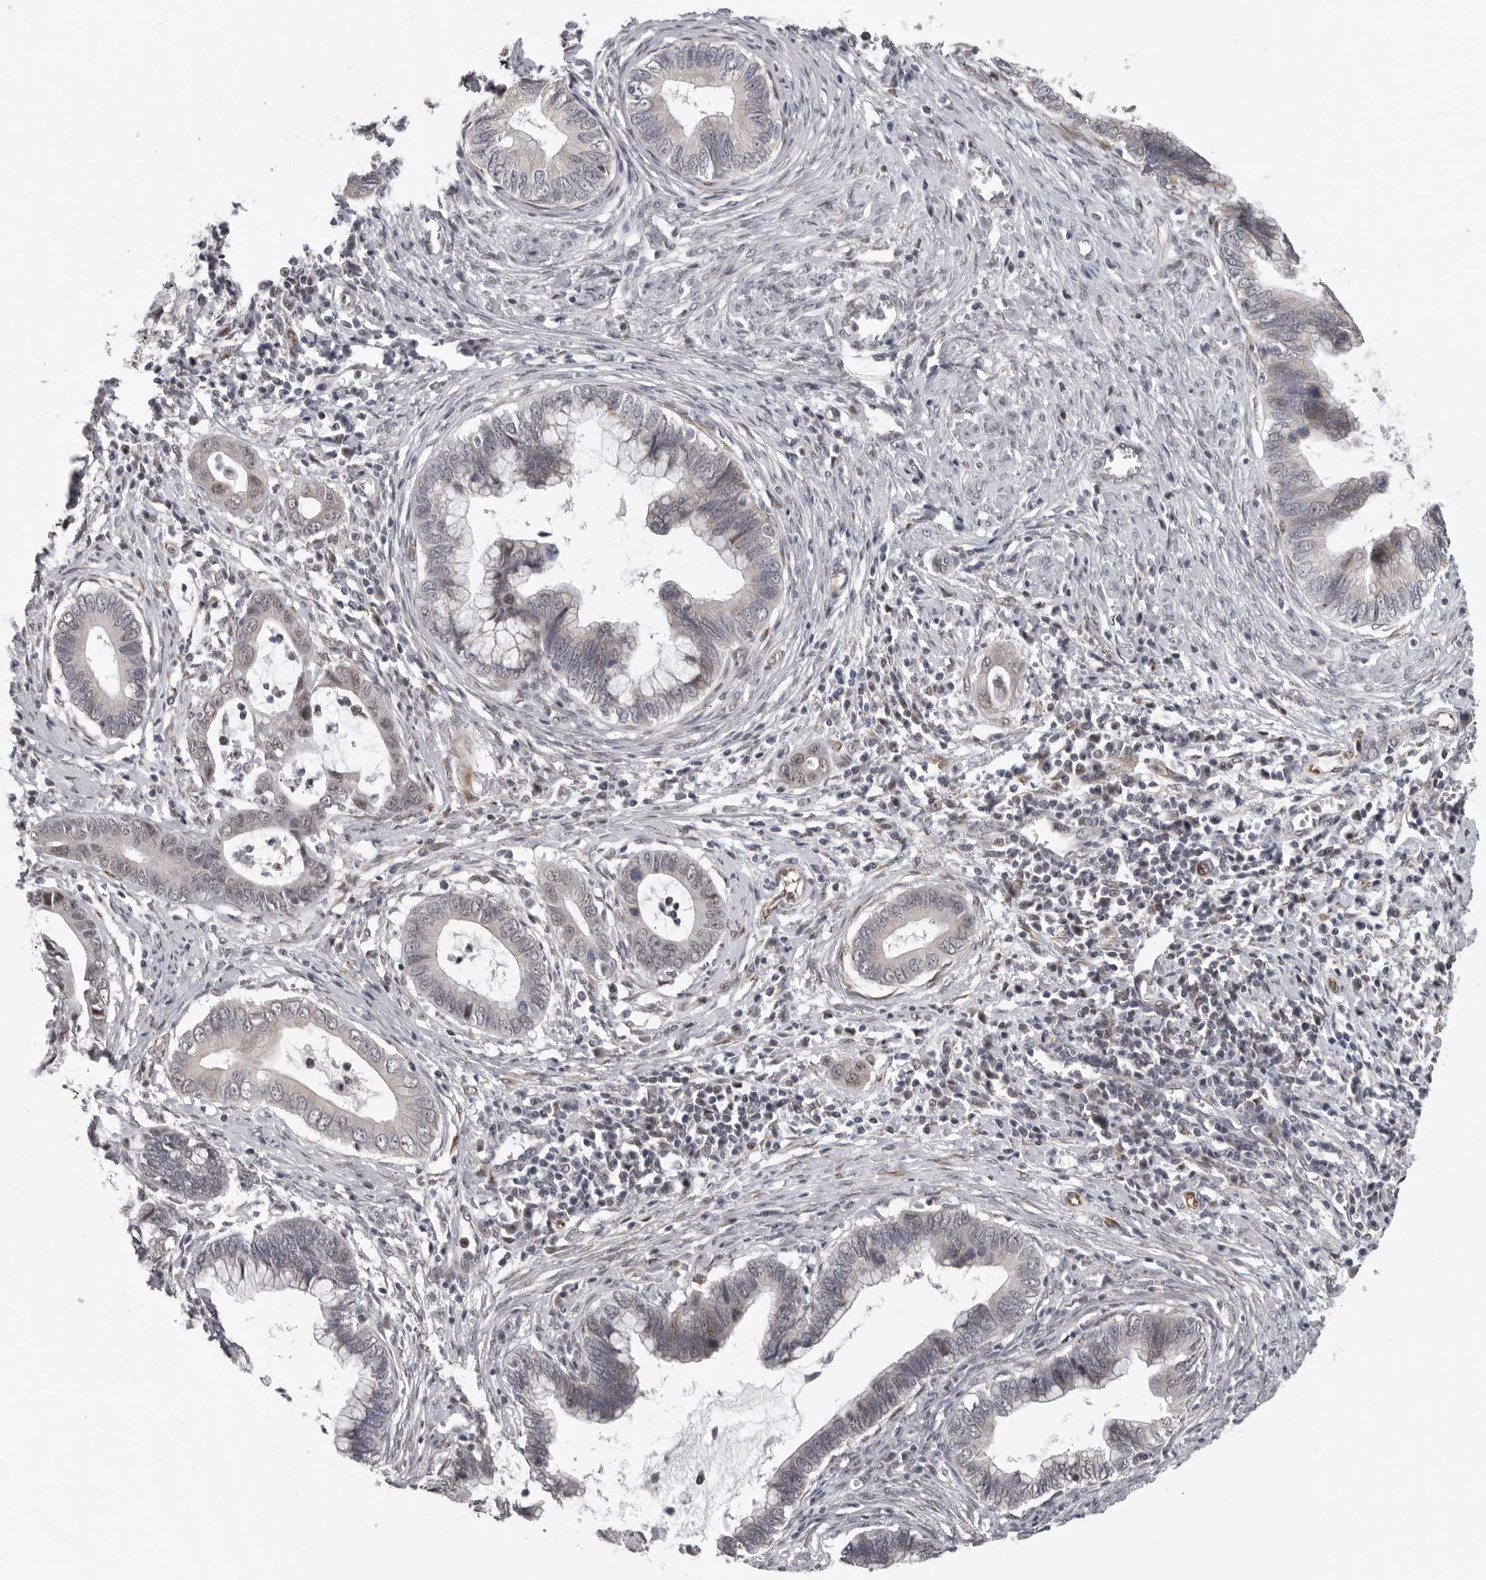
{"staining": {"intensity": "negative", "quantity": "none", "location": "none"}, "tissue": "cervical cancer", "cell_type": "Tumor cells", "image_type": "cancer", "snomed": [{"axis": "morphology", "description": "Adenocarcinoma, NOS"}, {"axis": "topography", "description": "Cervix"}], "caption": "DAB immunohistochemical staining of cervical adenocarcinoma exhibits no significant positivity in tumor cells.", "gene": "RALGPS2", "patient": {"sex": "female", "age": 44}}